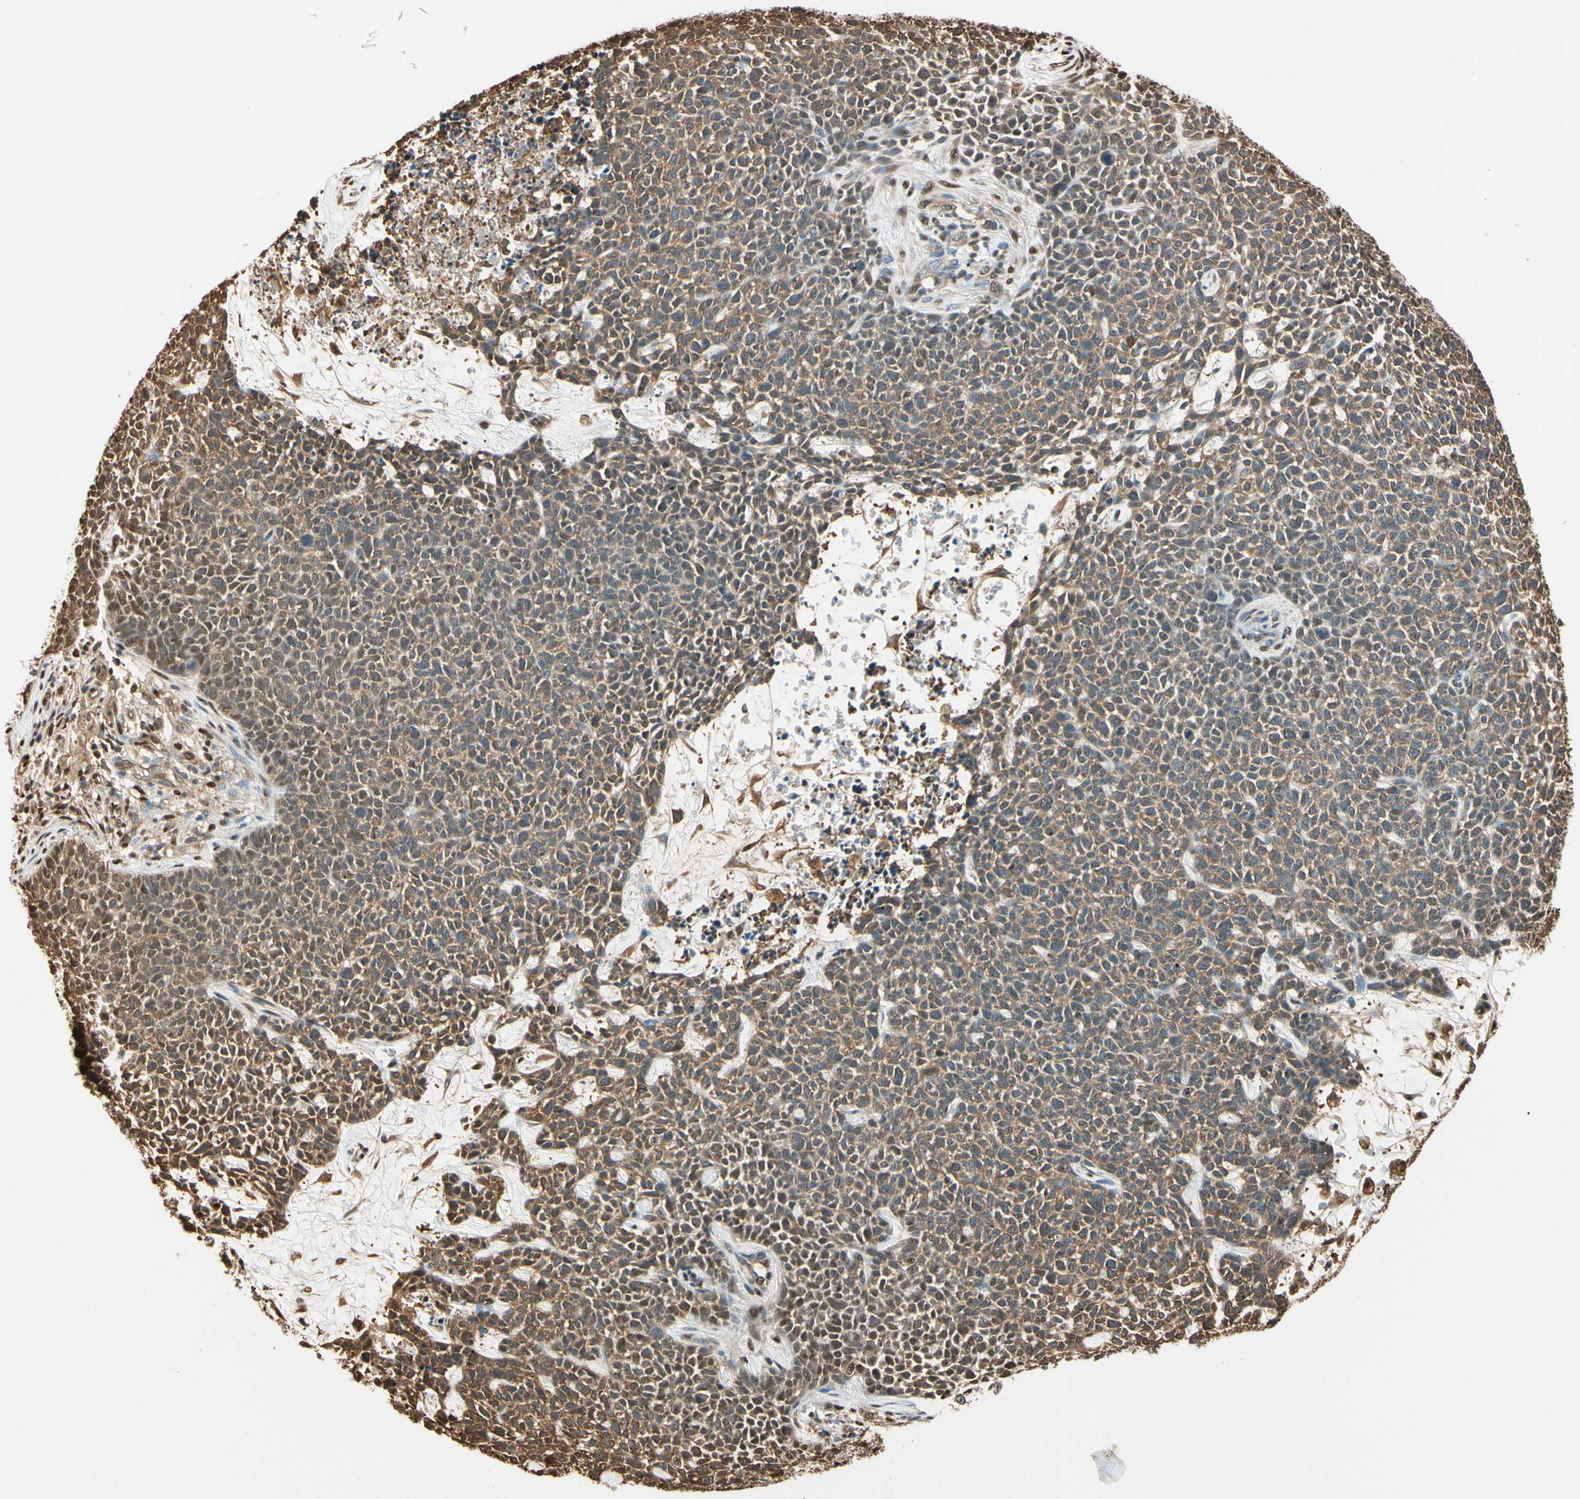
{"staining": {"intensity": "moderate", "quantity": ">75%", "location": "cytoplasmic/membranous"}, "tissue": "skin cancer", "cell_type": "Tumor cells", "image_type": "cancer", "snomed": [{"axis": "morphology", "description": "Basal cell carcinoma"}, {"axis": "topography", "description": "Skin"}], "caption": "A histopathology image showing moderate cytoplasmic/membranous staining in approximately >75% of tumor cells in basal cell carcinoma (skin), as visualized by brown immunohistochemical staining.", "gene": "PNCK", "patient": {"sex": "female", "age": 84}}